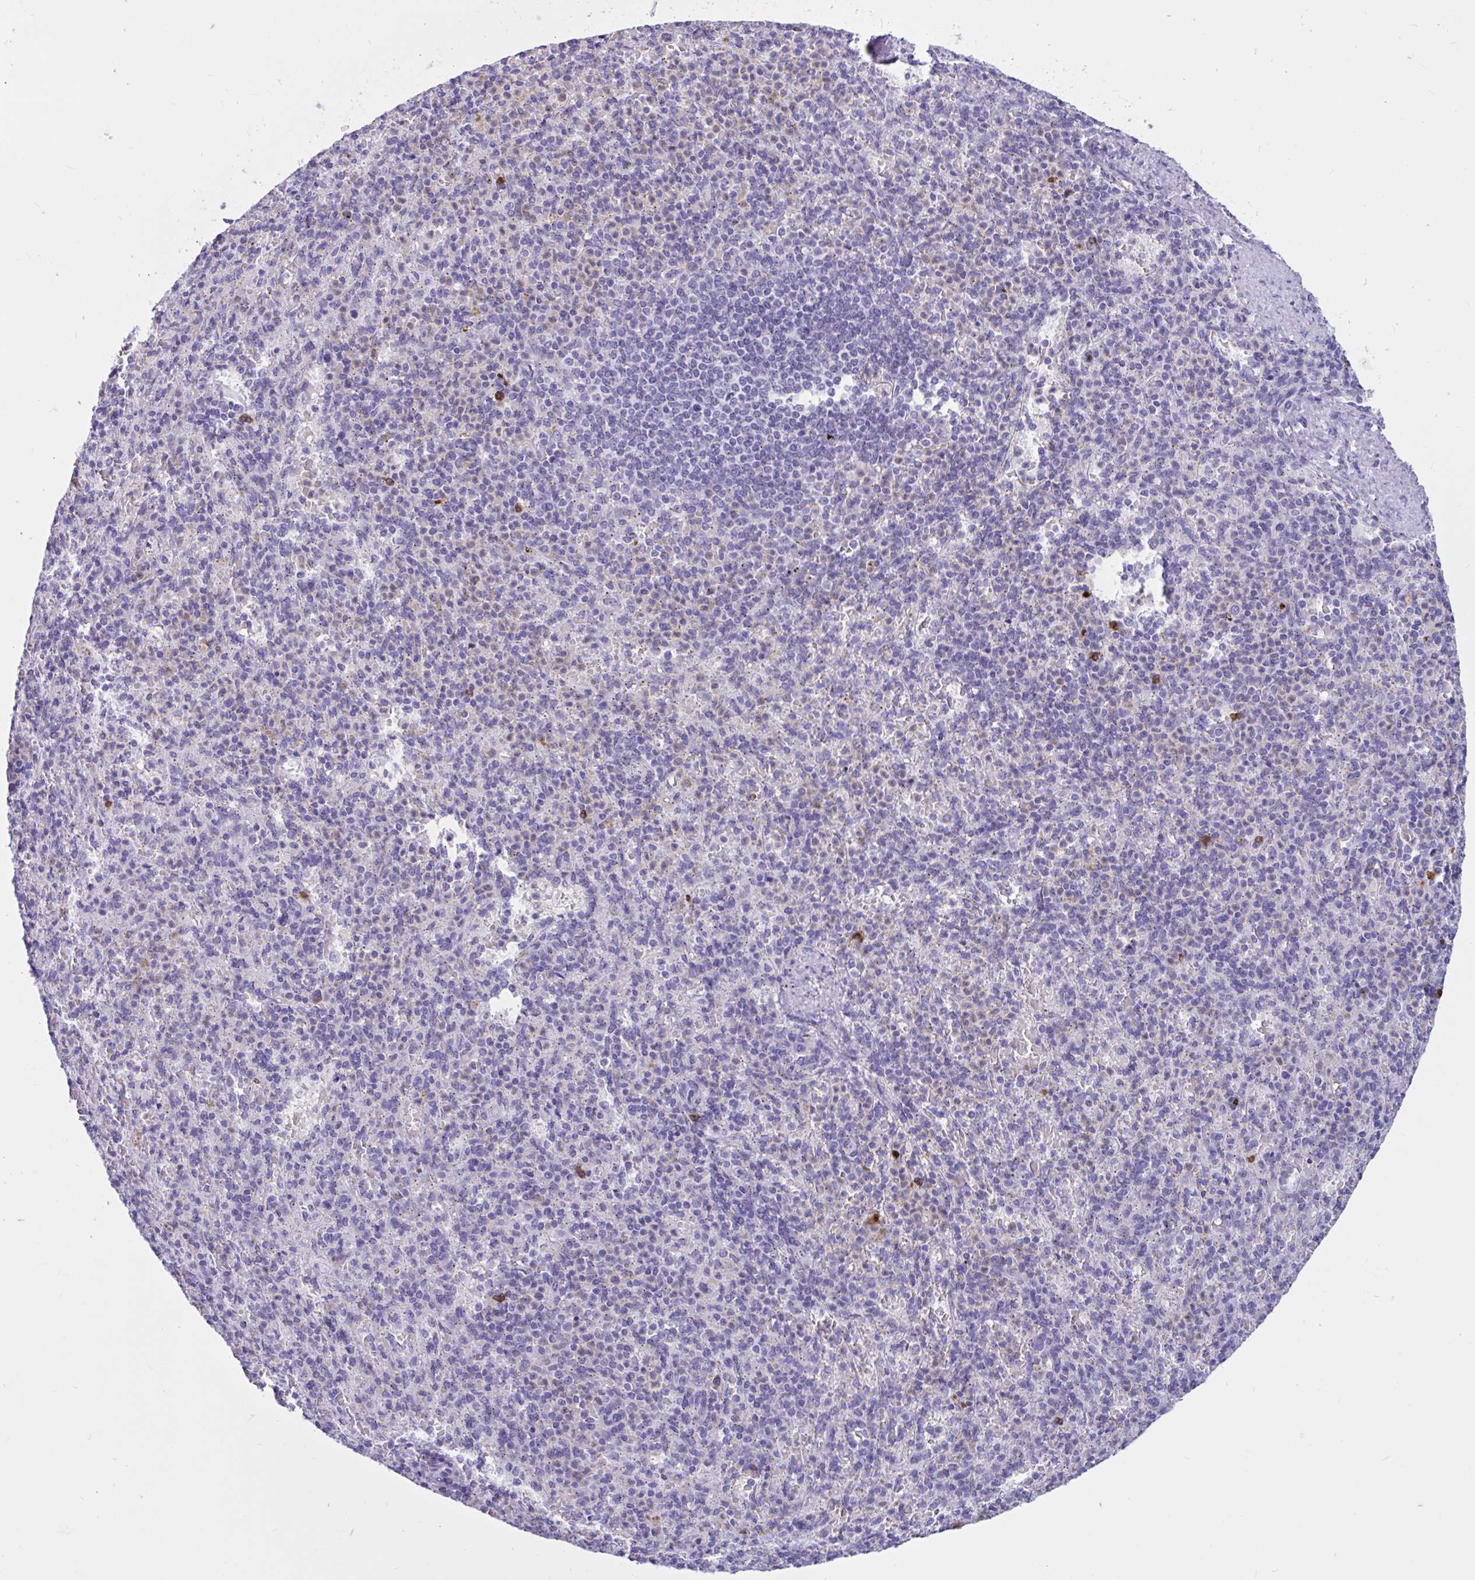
{"staining": {"intensity": "weak", "quantity": "<25%", "location": "cytoplasmic/membranous"}, "tissue": "spleen", "cell_type": "Cells in red pulp", "image_type": "normal", "snomed": [{"axis": "morphology", "description": "Normal tissue, NOS"}, {"axis": "topography", "description": "Spleen"}], "caption": "Histopathology image shows no significant protein expression in cells in red pulp of benign spleen. (DAB immunohistochemistry (IHC) with hematoxylin counter stain).", "gene": "RNASE3", "patient": {"sex": "female", "age": 74}}